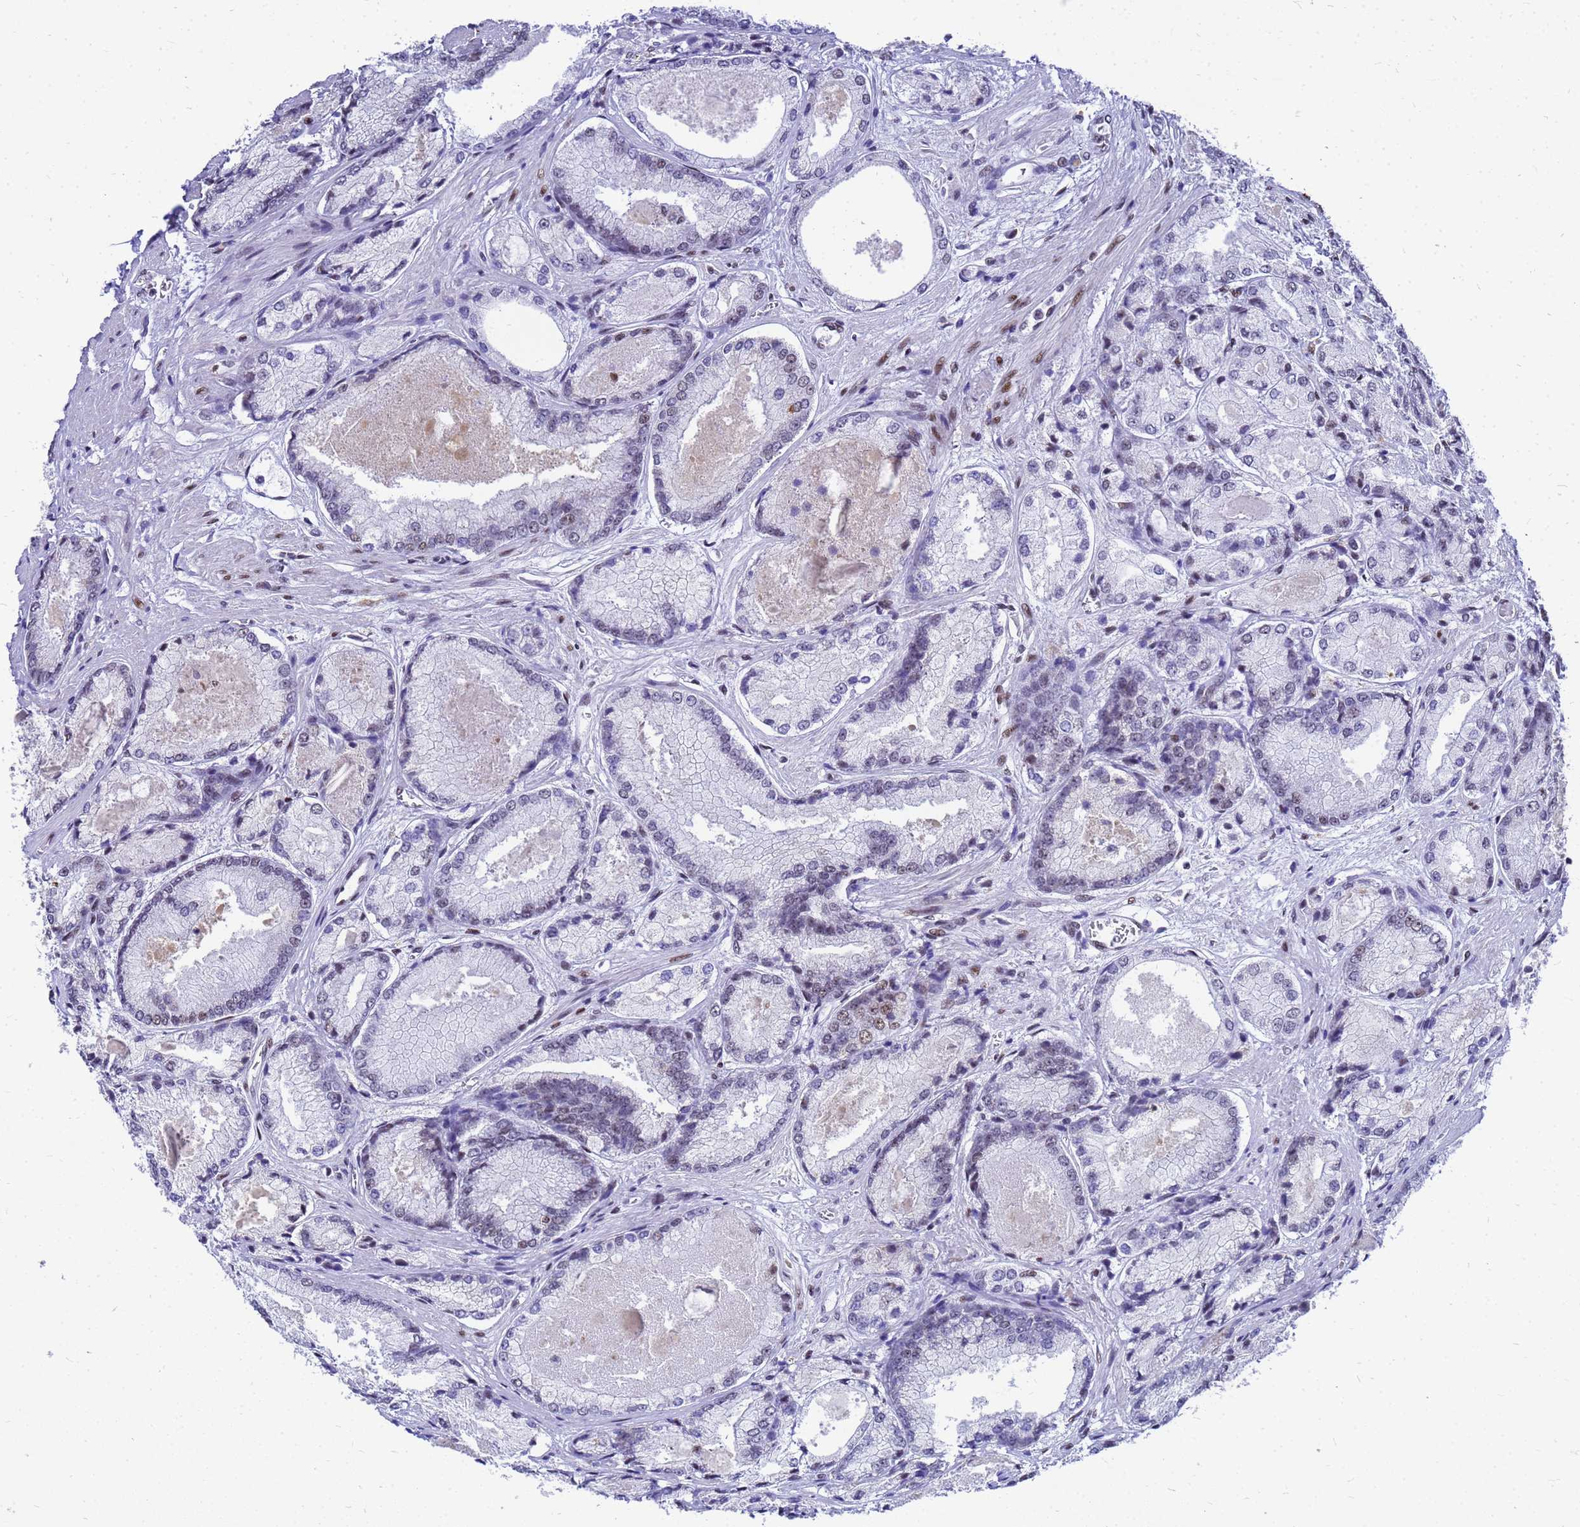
{"staining": {"intensity": "negative", "quantity": "none", "location": "none"}, "tissue": "prostate cancer", "cell_type": "Tumor cells", "image_type": "cancer", "snomed": [{"axis": "morphology", "description": "Adenocarcinoma, Low grade"}, {"axis": "topography", "description": "Prostate"}], "caption": "DAB immunohistochemical staining of prostate cancer exhibits no significant staining in tumor cells. (DAB immunohistochemistry (IHC) visualized using brightfield microscopy, high magnification).", "gene": "SART3", "patient": {"sex": "male", "age": 74}}